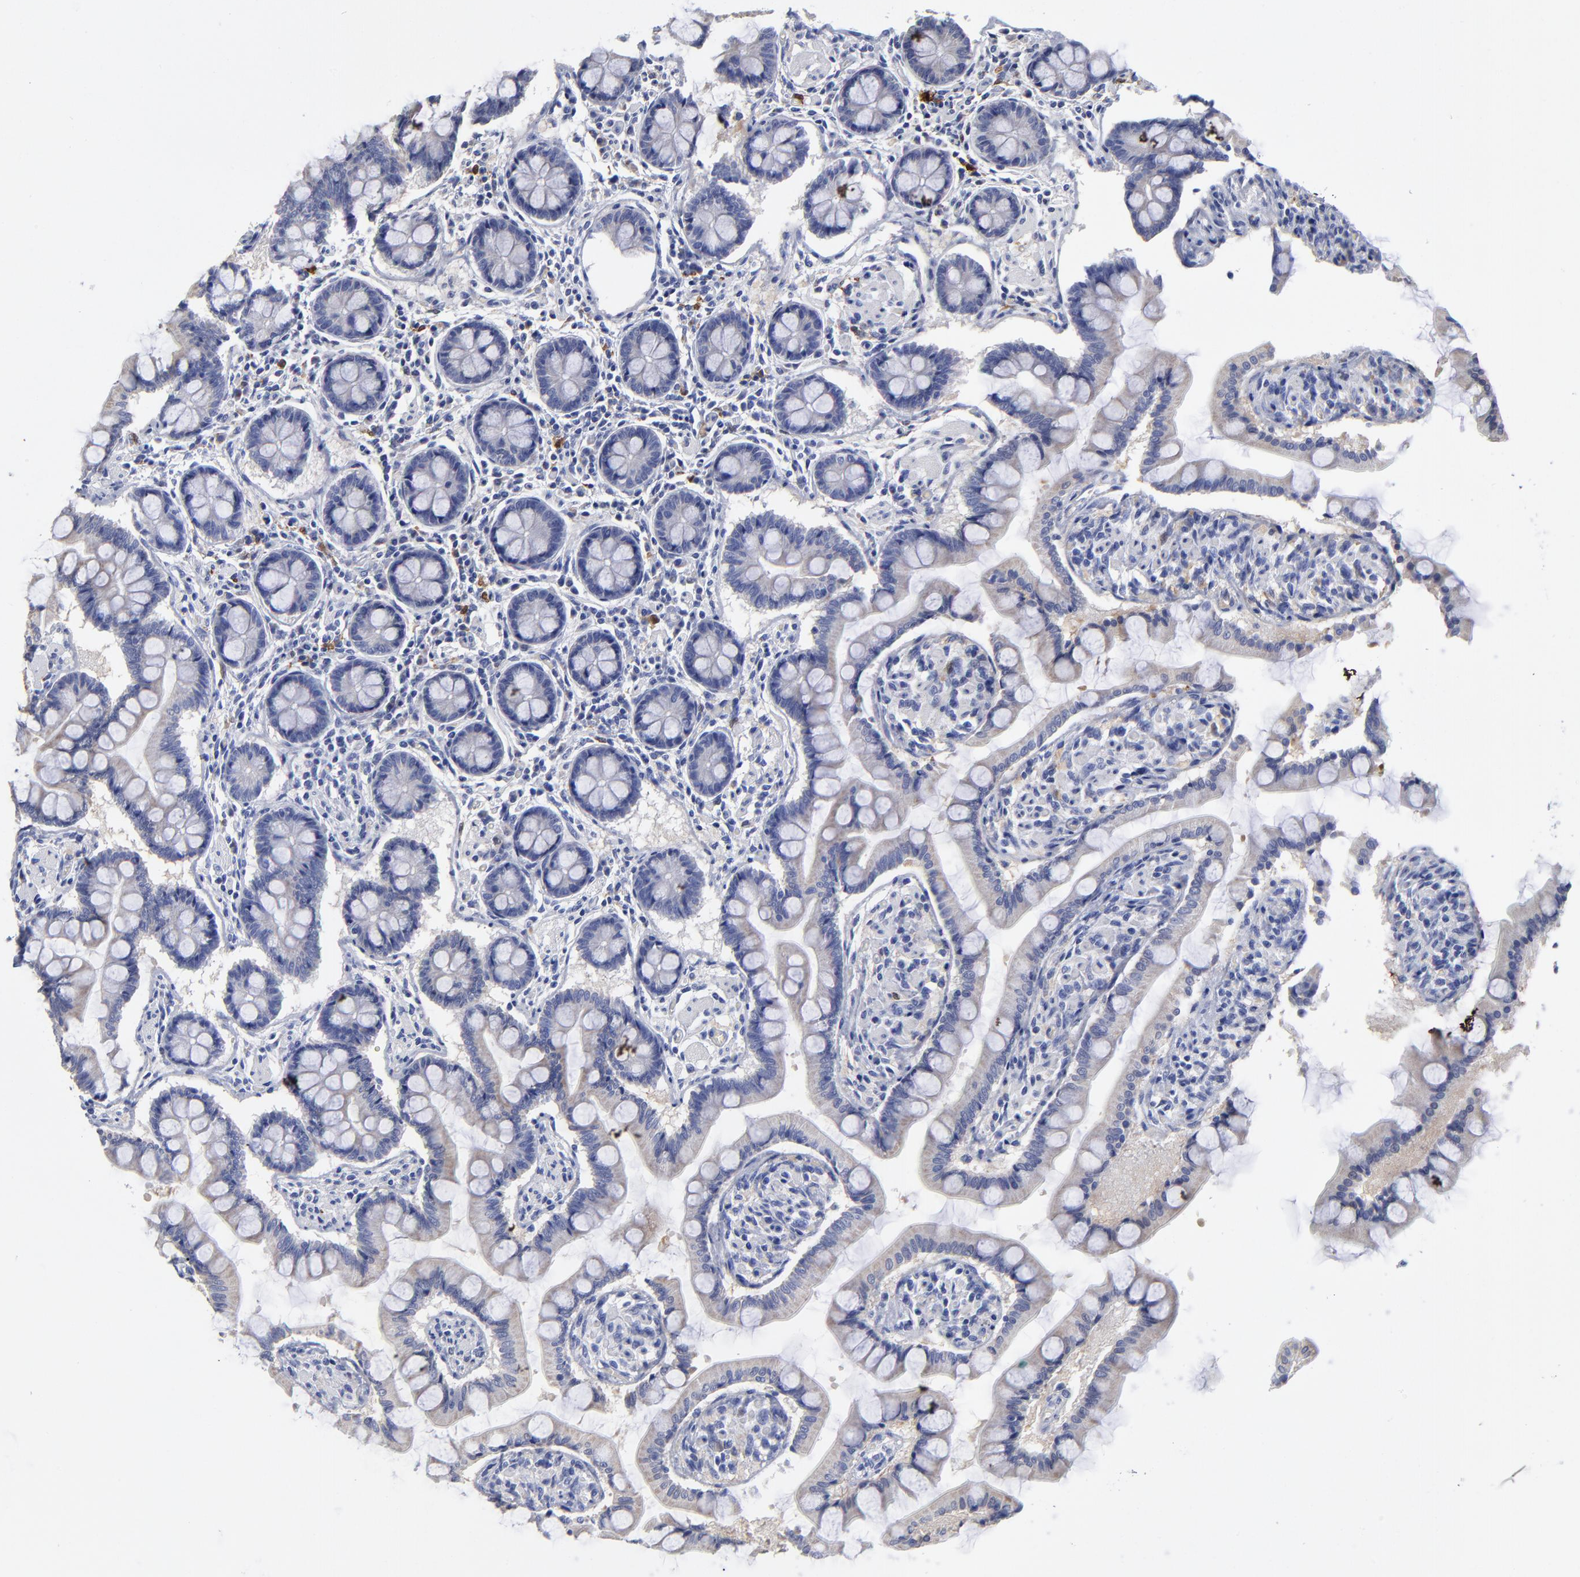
{"staining": {"intensity": "weak", "quantity": "25%-75%", "location": "cytoplasmic/membranous"}, "tissue": "small intestine", "cell_type": "Glandular cells", "image_type": "normal", "snomed": [{"axis": "morphology", "description": "Normal tissue, NOS"}, {"axis": "topography", "description": "Small intestine"}], "caption": "Weak cytoplasmic/membranous protein staining is seen in approximately 25%-75% of glandular cells in small intestine.", "gene": "PTP4A1", "patient": {"sex": "male", "age": 41}}